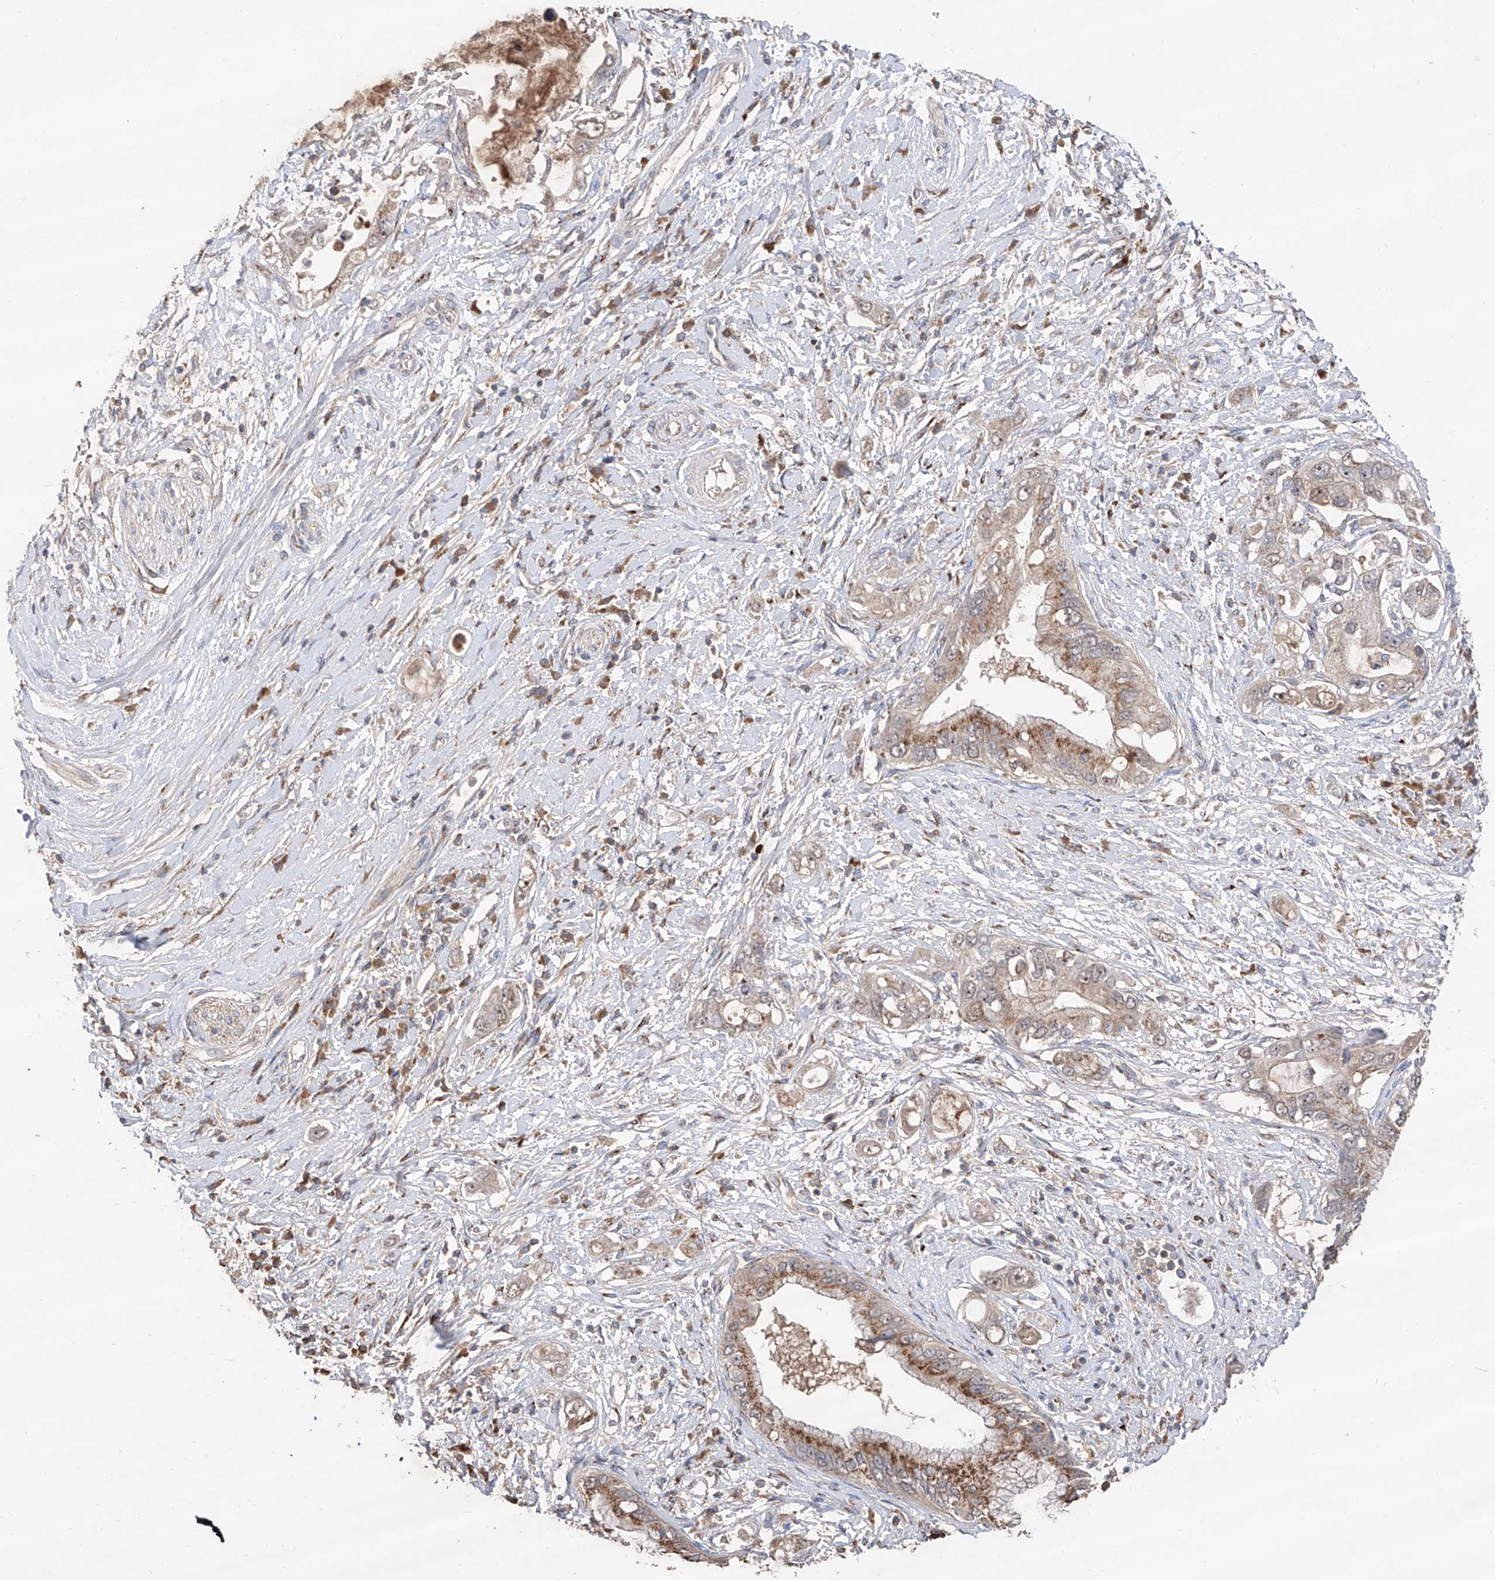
{"staining": {"intensity": "moderate", "quantity": ">75%", "location": "cytoplasmic/membranous"}, "tissue": "pancreatic cancer", "cell_type": "Tumor cells", "image_type": "cancer", "snomed": [{"axis": "morphology", "description": "Inflammation, NOS"}, {"axis": "morphology", "description": "Adenocarcinoma, NOS"}, {"axis": "topography", "description": "Pancreas"}], "caption": "High-magnification brightfield microscopy of adenocarcinoma (pancreatic) stained with DAB (3,3'-diaminobenzidine) (brown) and counterstained with hematoxylin (blue). tumor cells exhibit moderate cytoplasmic/membranous positivity is seen in about>75% of cells.", "gene": "EDN1", "patient": {"sex": "female", "age": 56}}